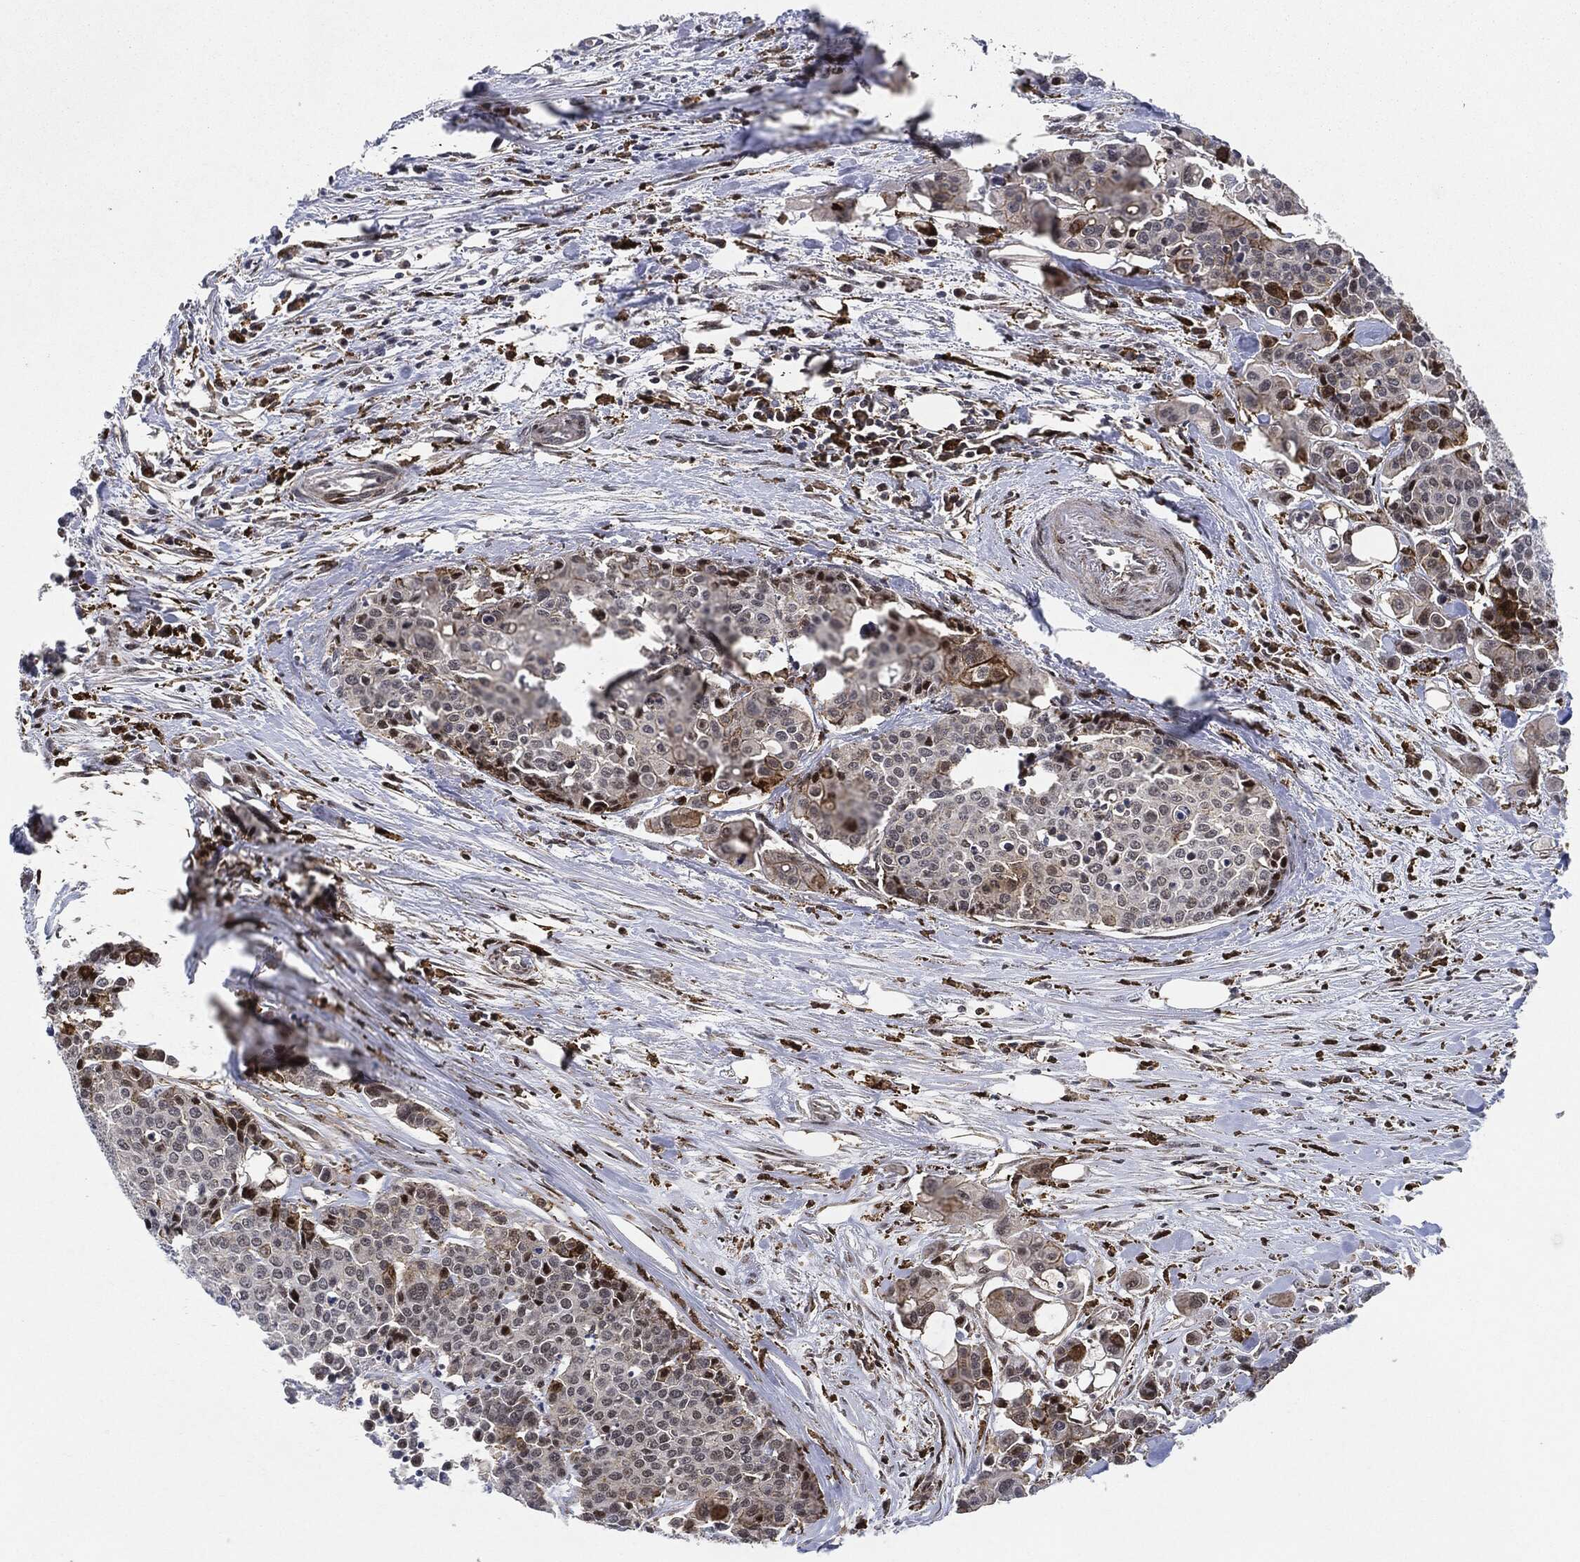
{"staining": {"intensity": "negative", "quantity": "none", "location": "none"}, "tissue": "carcinoid", "cell_type": "Tumor cells", "image_type": "cancer", "snomed": [{"axis": "morphology", "description": "Carcinoid, malignant, NOS"}, {"axis": "topography", "description": "Colon"}], "caption": "Histopathology image shows no significant protein positivity in tumor cells of carcinoid.", "gene": "NANOS3", "patient": {"sex": "male", "age": 81}}